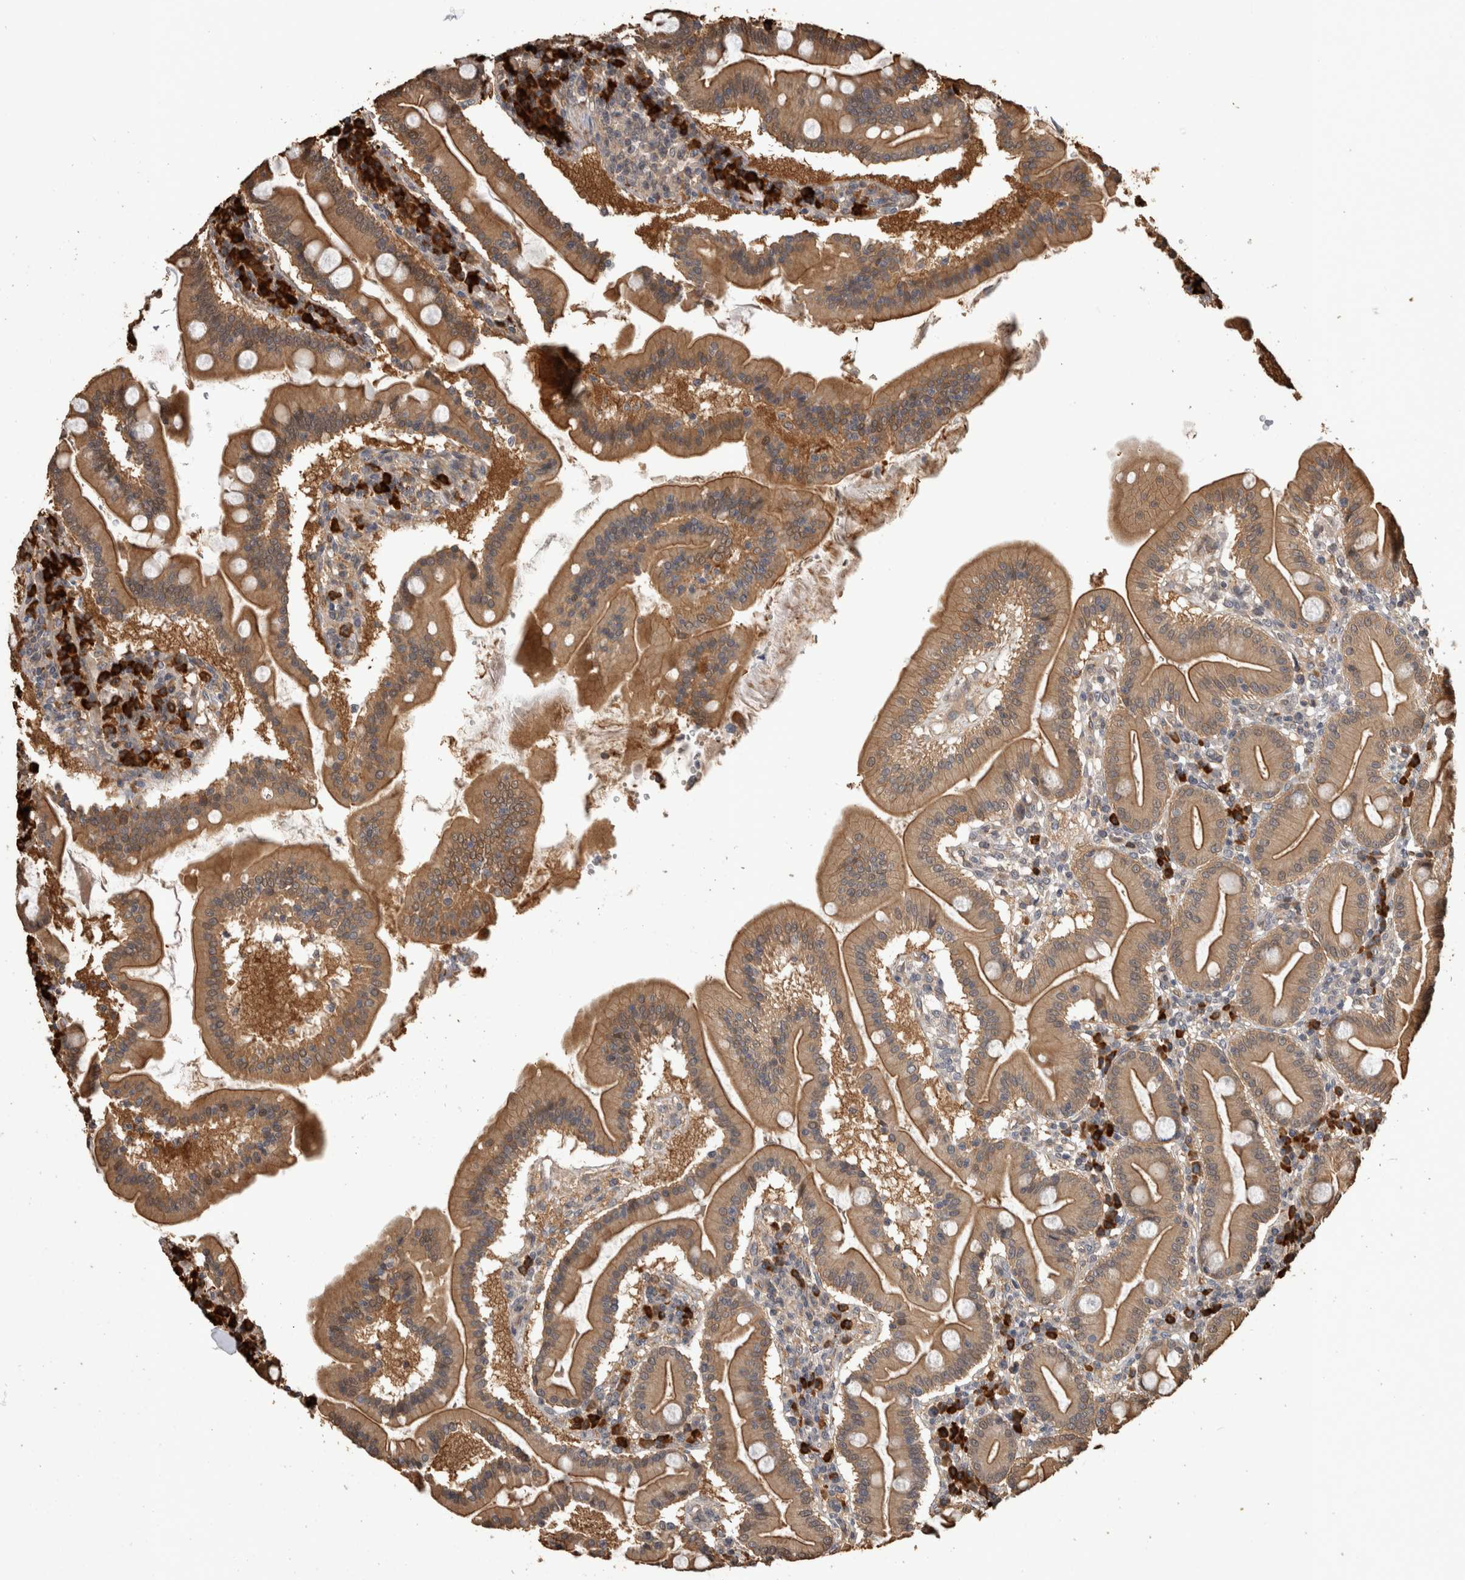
{"staining": {"intensity": "moderate", "quantity": ">75%", "location": "cytoplasmic/membranous"}, "tissue": "duodenum", "cell_type": "Glandular cells", "image_type": "normal", "snomed": [{"axis": "morphology", "description": "Normal tissue, NOS"}, {"axis": "topography", "description": "Duodenum"}], "caption": "DAB (3,3'-diaminobenzidine) immunohistochemical staining of unremarkable duodenum exhibits moderate cytoplasmic/membranous protein positivity in about >75% of glandular cells.", "gene": "RHPN1", "patient": {"sex": "male", "age": 50}}